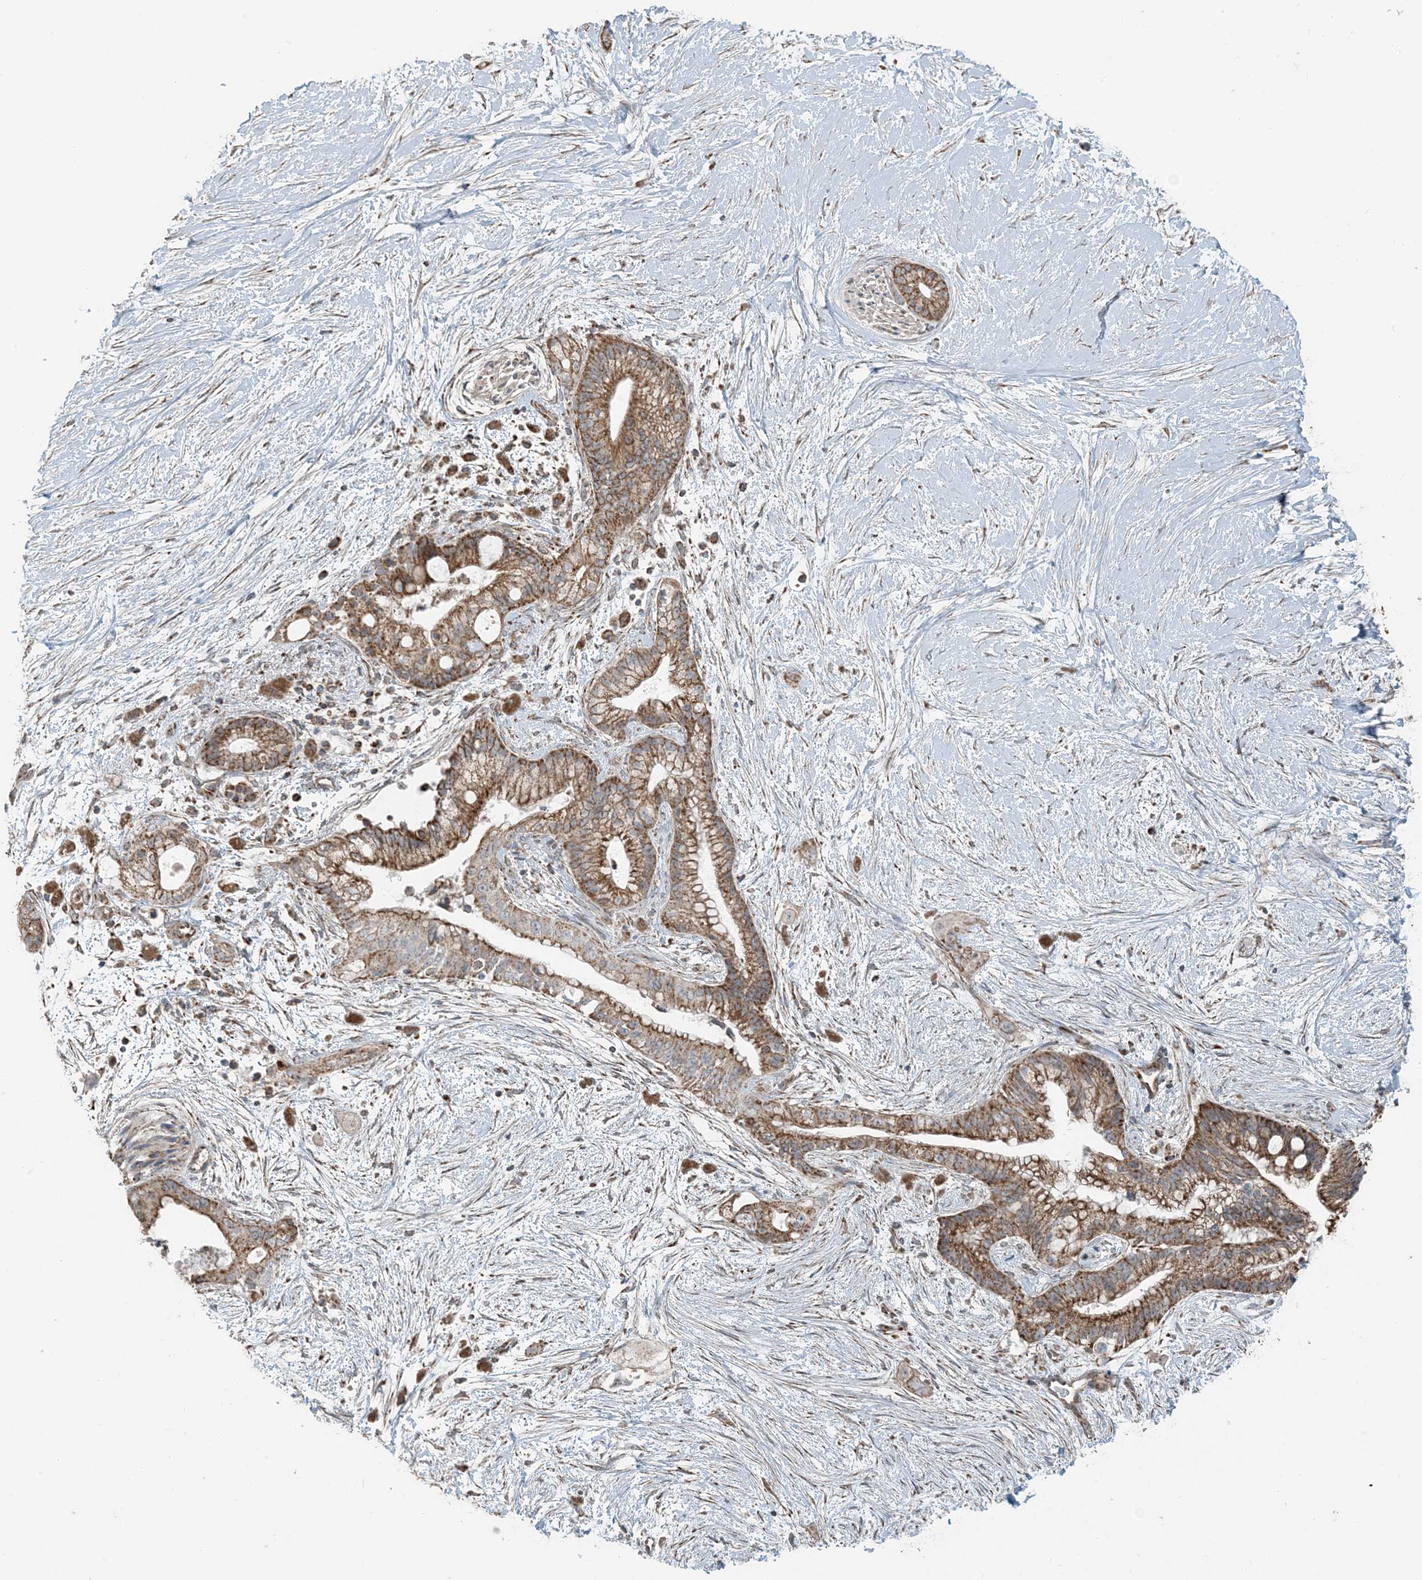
{"staining": {"intensity": "moderate", "quantity": ">75%", "location": "cytoplasmic/membranous"}, "tissue": "pancreatic cancer", "cell_type": "Tumor cells", "image_type": "cancer", "snomed": [{"axis": "morphology", "description": "Adenocarcinoma, NOS"}, {"axis": "topography", "description": "Pancreas"}], "caption": "DAB immunohistochemical staining of adenocarcinoma (pancreatic) reveals moderate cytoplasmic/membranous protein expression in approximately >75% of tumor cells. (DAB = brown stain, brightfield microscopy at high magnification).", "gene": "PILRB", "patient": {"sex": "male", "age": 53}}